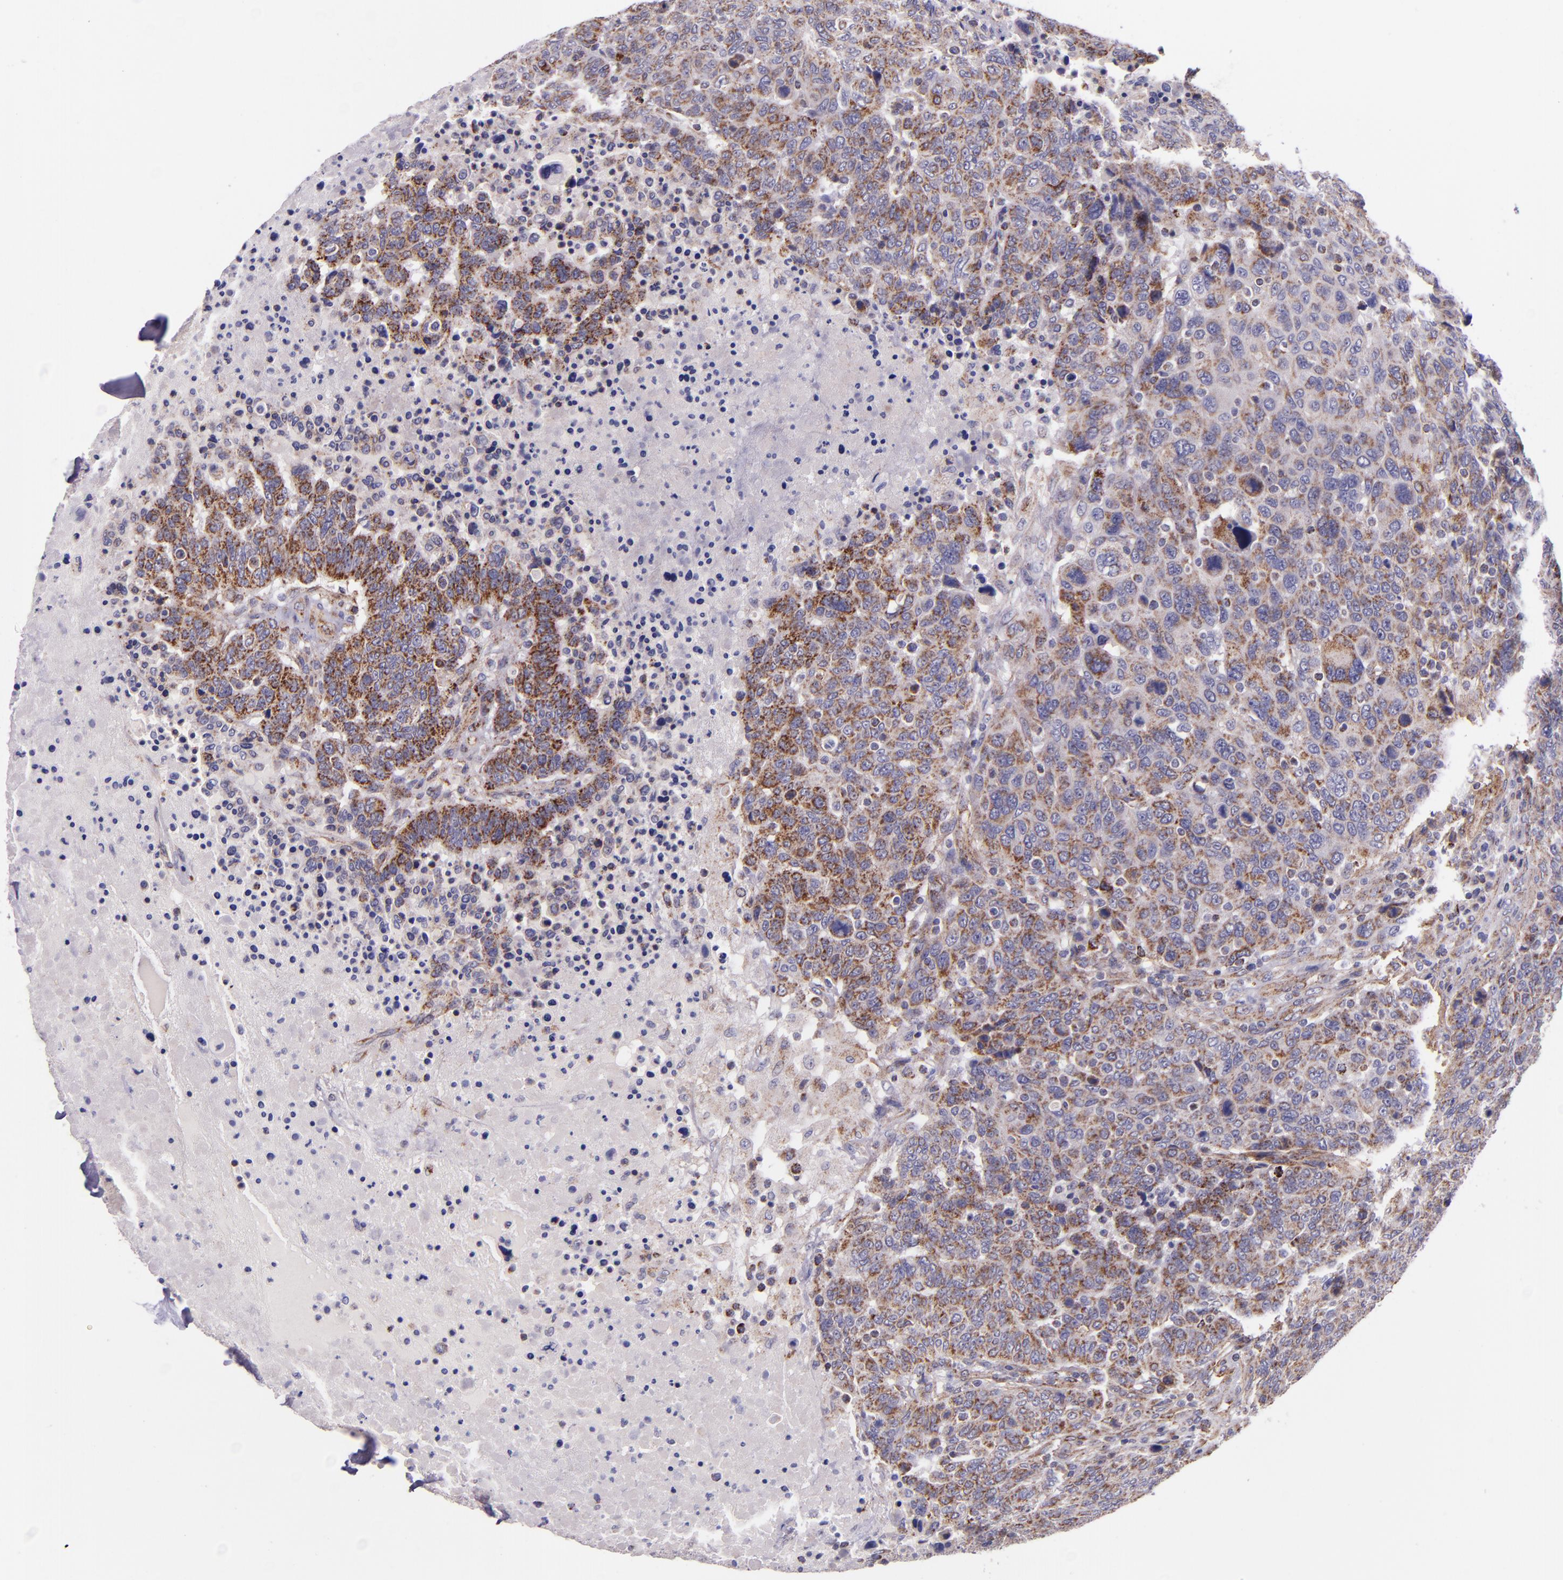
{"staining": {"intensity": "moderate", "quantity": "25%-75%", "location": "cytoplasmic/membranous"}, "tissue": "breast cancer", "cell_type": "Tumor cells", "image_type": "cancer", "snomed": [{"axis": "morphology", "description": "Duct carcinoma"}, {"axis": "topography", "description": "Breast"}], "caption": "Tumor cells display medium levels of moderate cytoplasmic/membranous positivity in approximately 25%-75% of cells in breast cancer (infiltrating ductal carcinoma).", "gene": "IDH3G", "patient": {"sex": "female", "age": 37}}